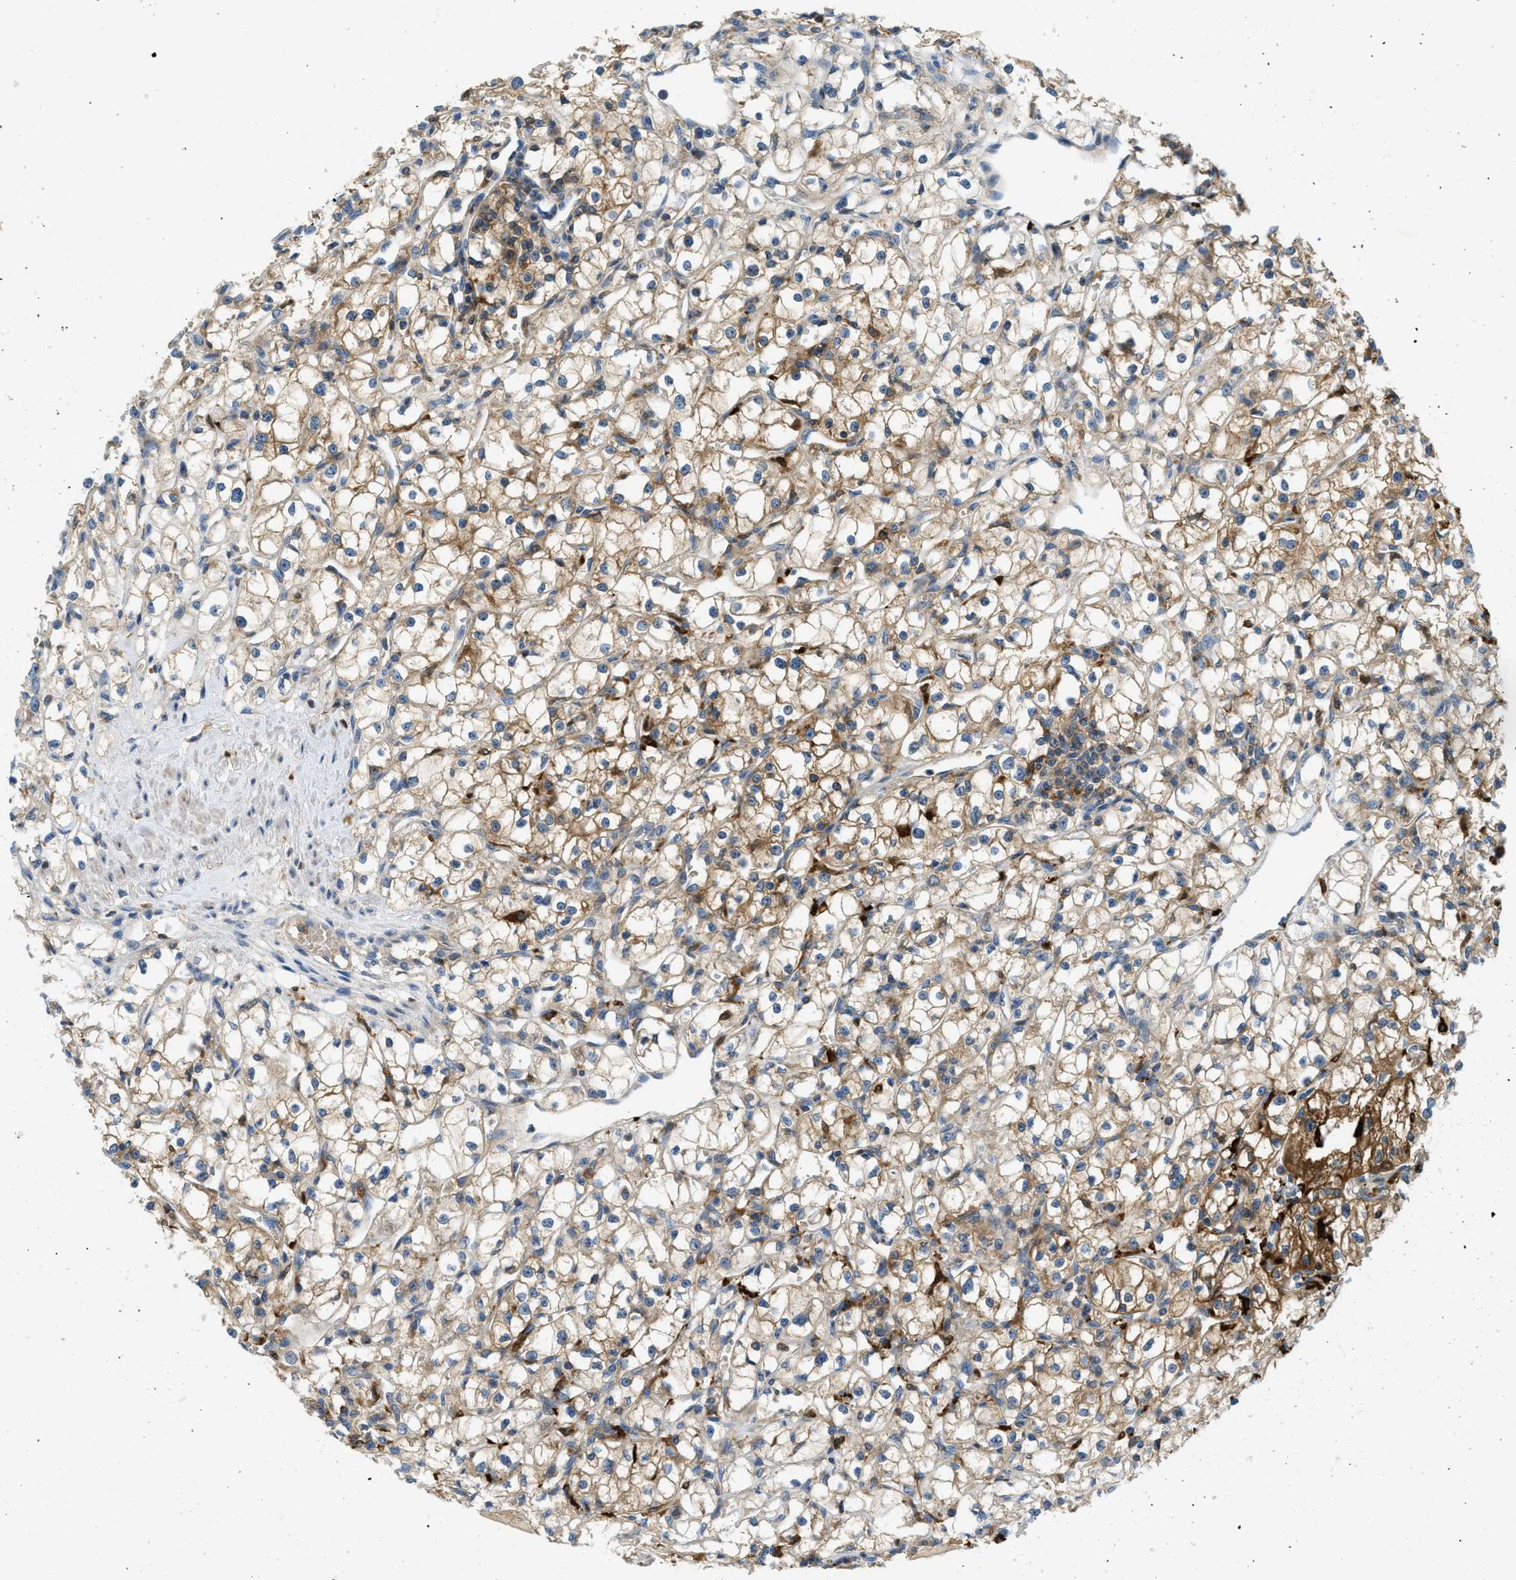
{"staining": {"intensity": "moderate", "quantity": ">75%", "location": "cytoplasmic/membranous"}, "tissue": "renal cancer", "cell_type": "Tumor cells", "image_type": "cancer", "snomed": [{"axis": "morphology", "description": "Adenocarcinoma, NOS"}, {"axis": "topography", "description": "Kidney"}], "caption": "Protein expression analysis of adenocarcinoma (renal) exhibits moderate cytoplasmic/membranous expression in approximately >75% of tumor cells.", "gene": "RFFL", "patient": {"sex": "male", "age": 56}}